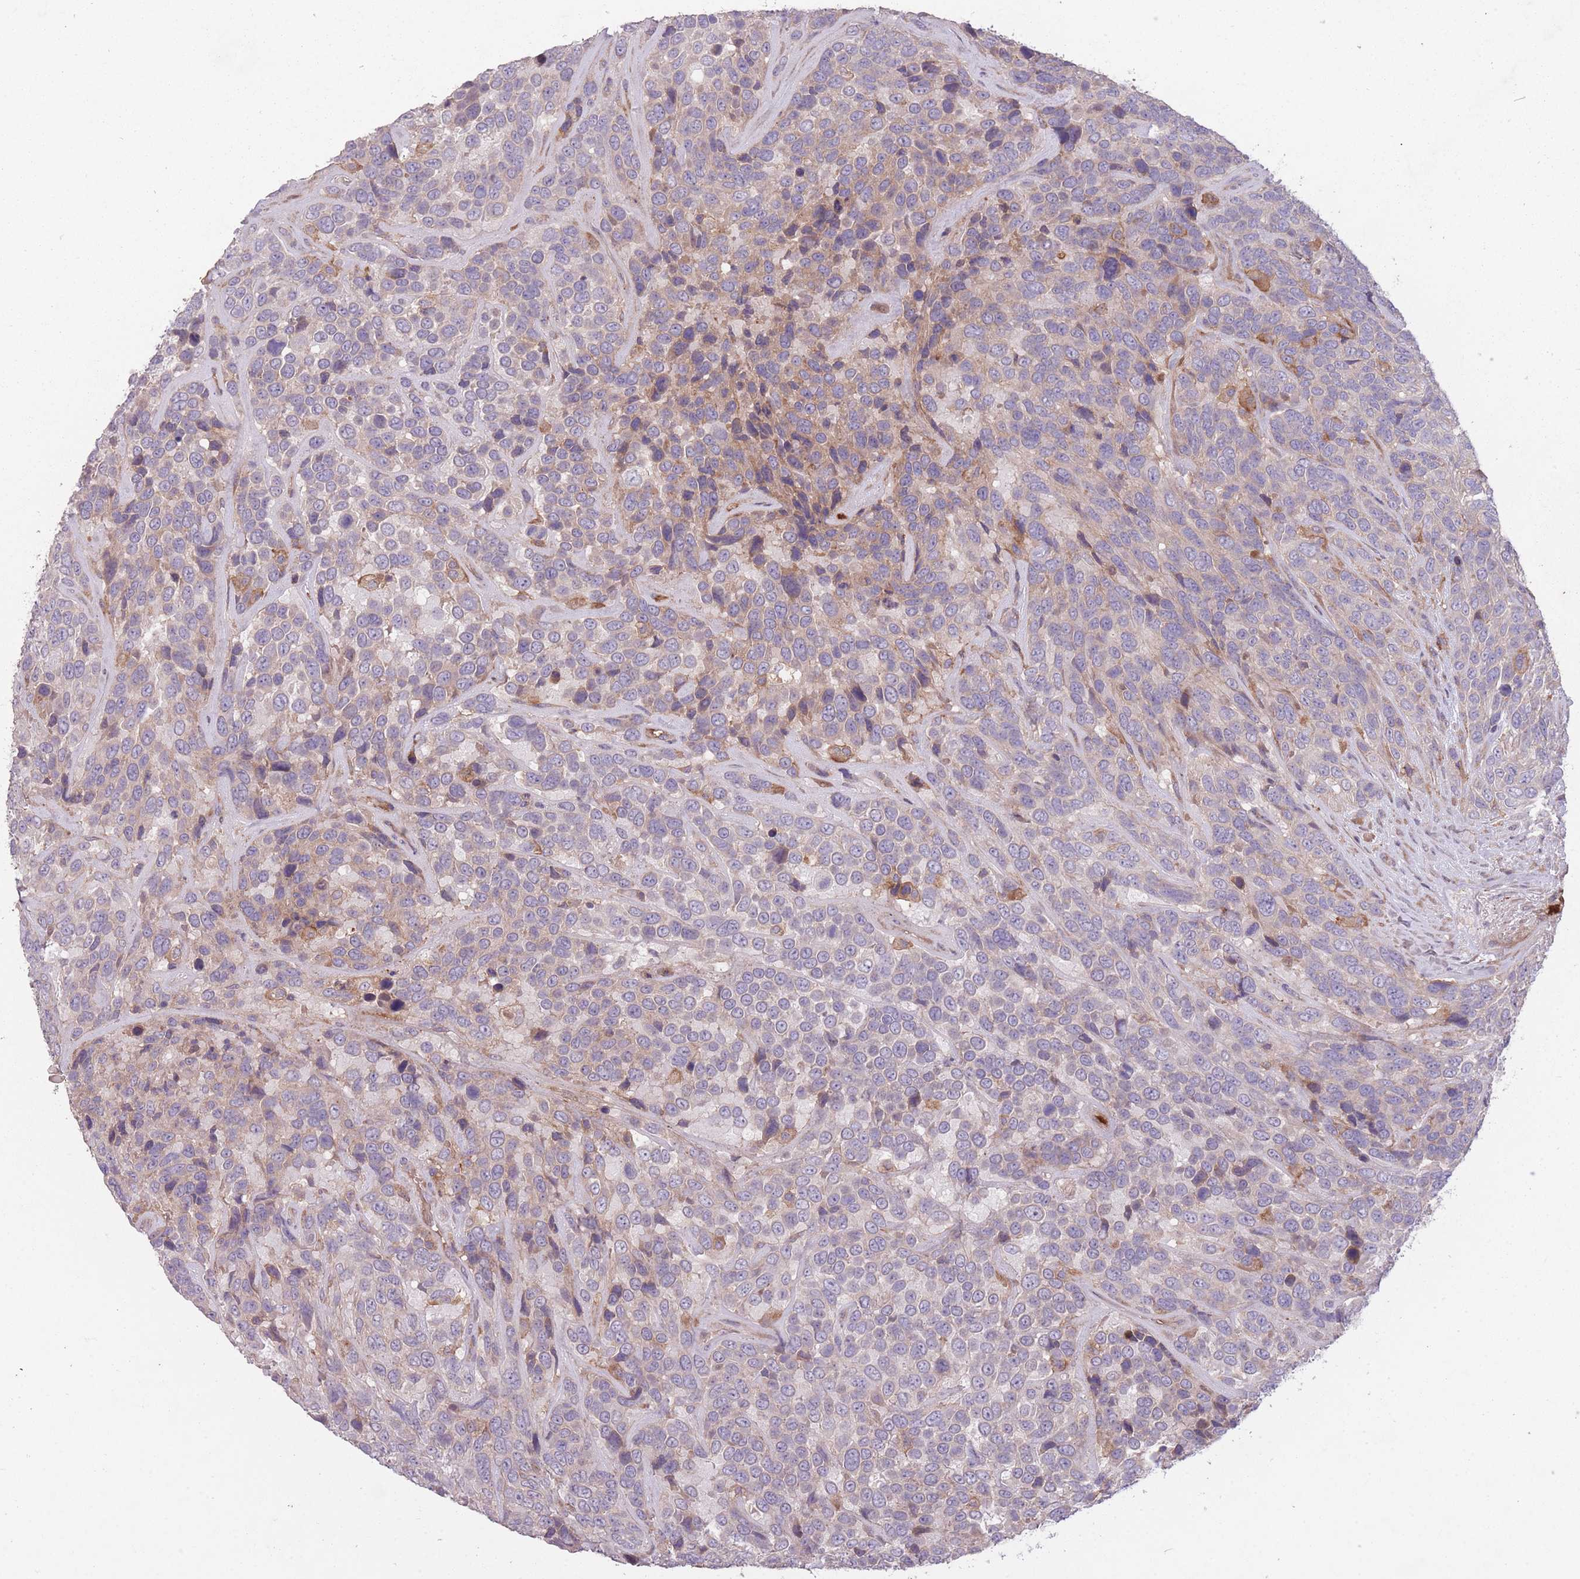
{"staining": {"intensity": "weak", "quantity": "<25%", "location": "cytoplasmic/membranous"}, "tissue": "urothelial cancer", "cell_type": "Tumor cells", "image_type": "cancer", "snomed": [{"axis": "morphology", "description": "Urothelial carcinoma, High grade"}, {"axis": "topography", "description": "Urinary bladder"}], "caption": "A high-resolution histopathology image shows immunohistochemistry staining of urothelial carcinoma (high-grade), which demonstrates no significant positivity in tumor cells.", "gene": "OR2V2", "patient": {"sex": "female", "age": 70}}